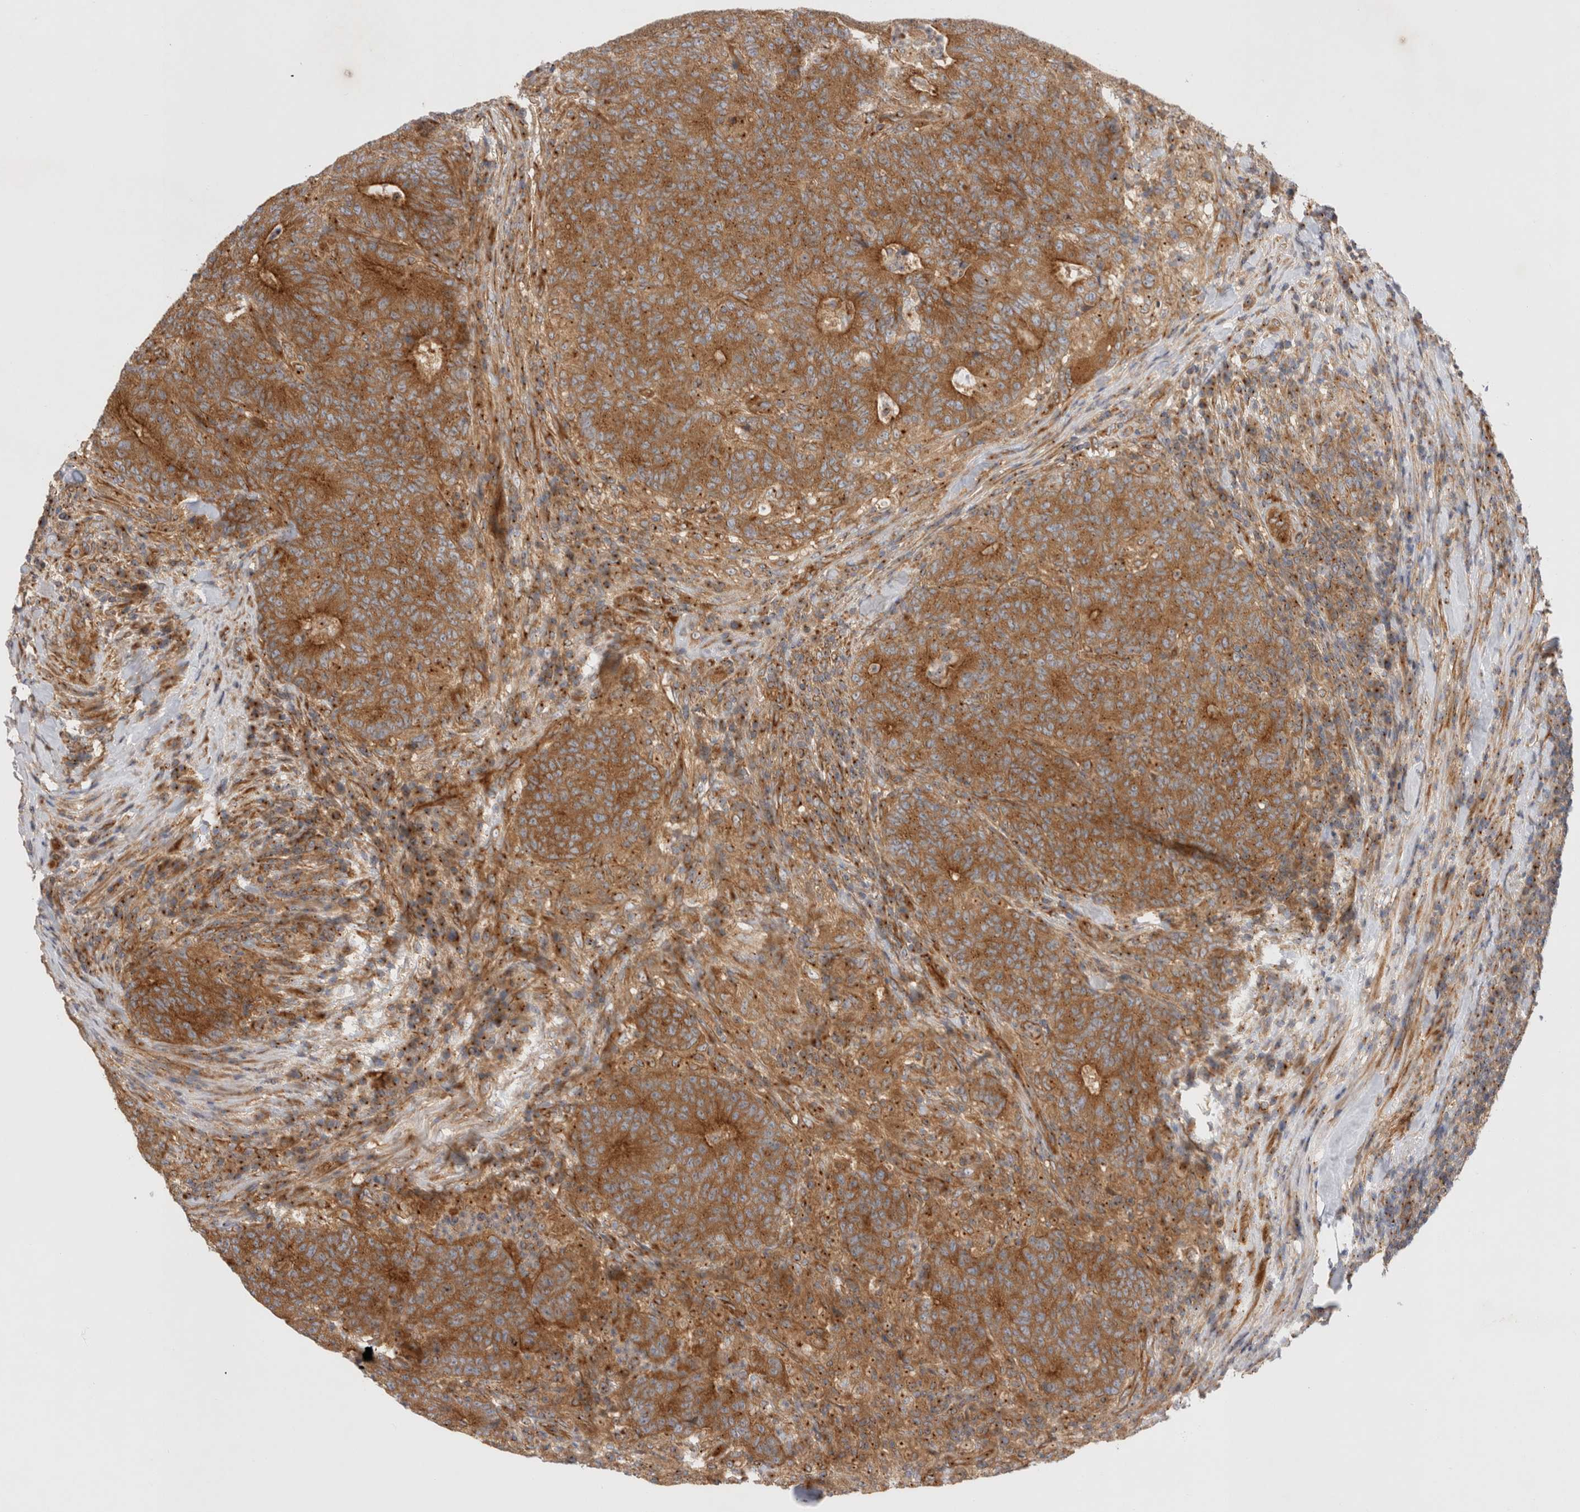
{"staining": {"intensity": "strong", "quantity": ">75%", "location": "cytoplasmic/membranous"}, "tissue": "colorectal cancer", "cell_type": "Tumor cells", "image_type": "cancer", "snomed": [{"axis": "morphology", "description": "Normal tissue, NOS"}, {"axis": "morphology", "description": "Adenocarcinoma, NOS"}, {"axis": "topography", "description": "Colon"}], "caption": "Immunohistochemistry (DAB) staining of colorectal cancer shows strong cytoplasmic/membranous protein positivity in about >75% of tumor cells.", "gene": "GPR150", "patient": {"sex": "female", "age": 75}}